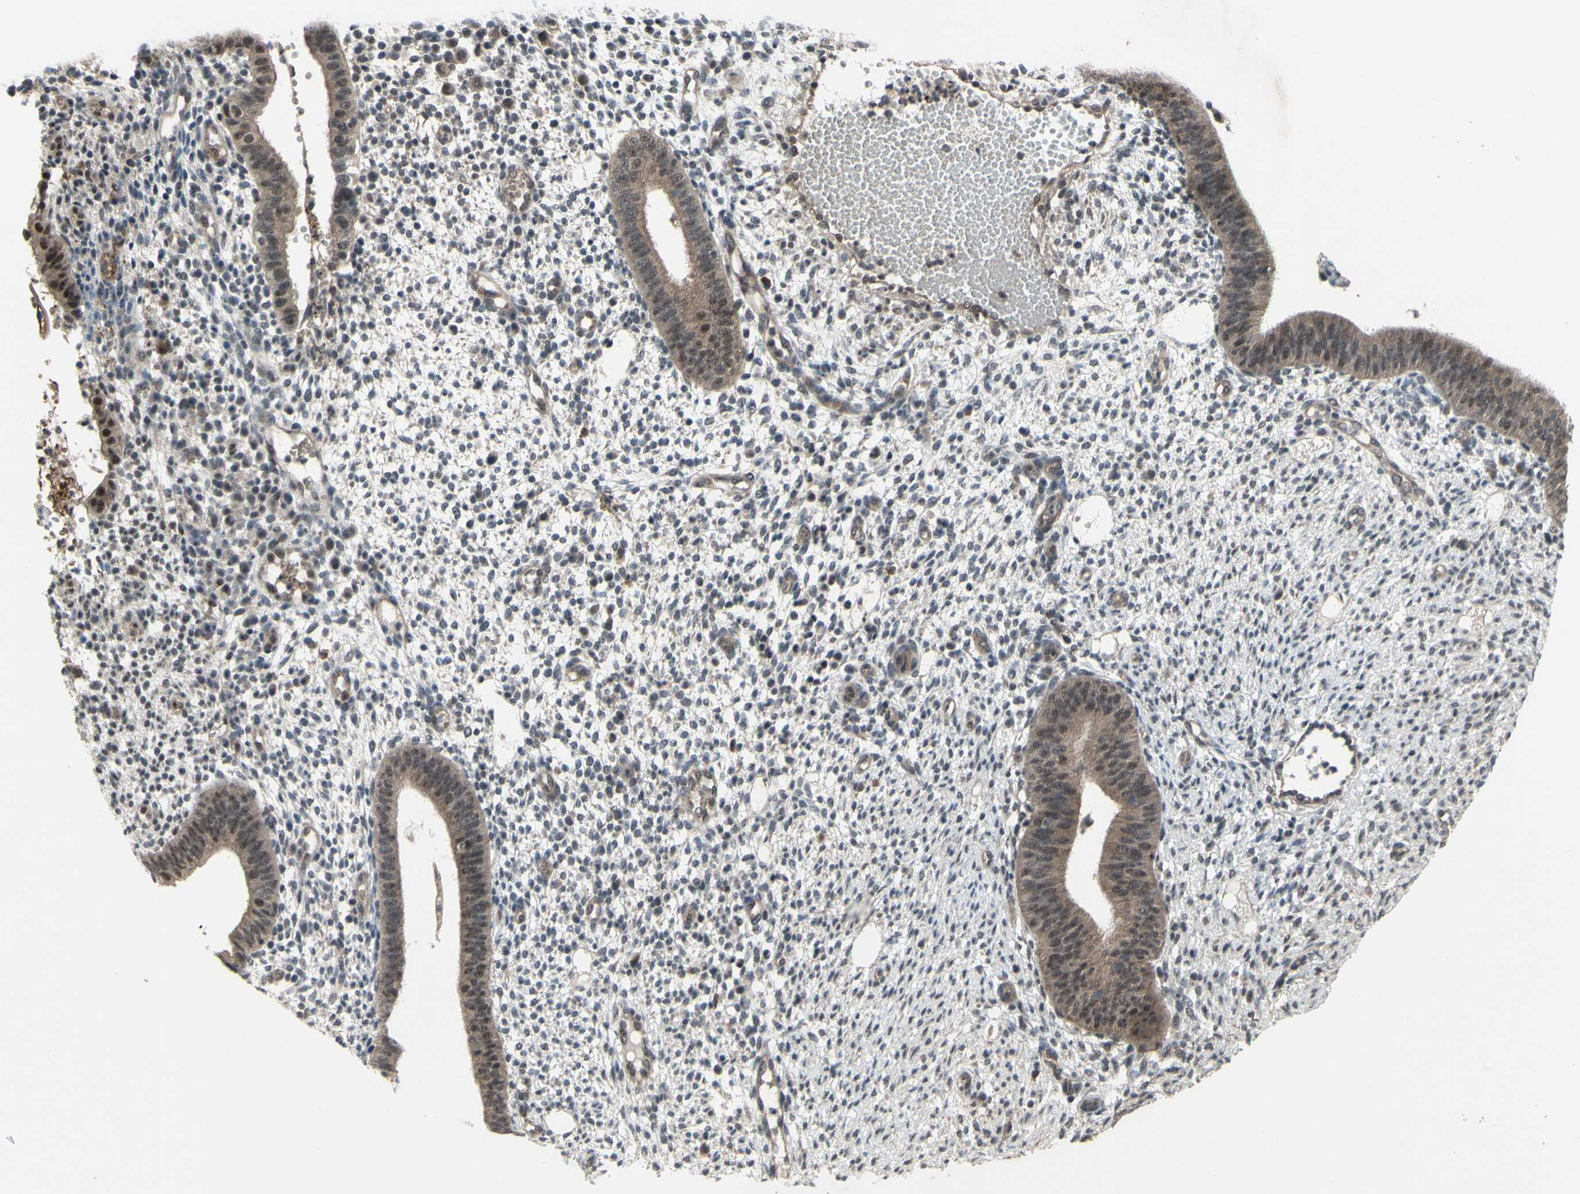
{"staining": {"intensity": "weak", "quantity": "<25%", "location": "cytoplasmic/membranous,nuclear"}, "tissue": "endometrium", "cell_type": "Cells in endometrial stroma", "image_type": "normal", "snomed": [{"axis": "morphology", "description": "Normal tissue, NOS"}, {"axis": "topography", "description": "Endometrium"}], "caption": "This is a photomicrograph of IHC staining of benign endometrium, which shows no positivity in cells in endometrial stroma.", "gene": "TRDMT1", "patient": {"sex": "female", "age": 35}}